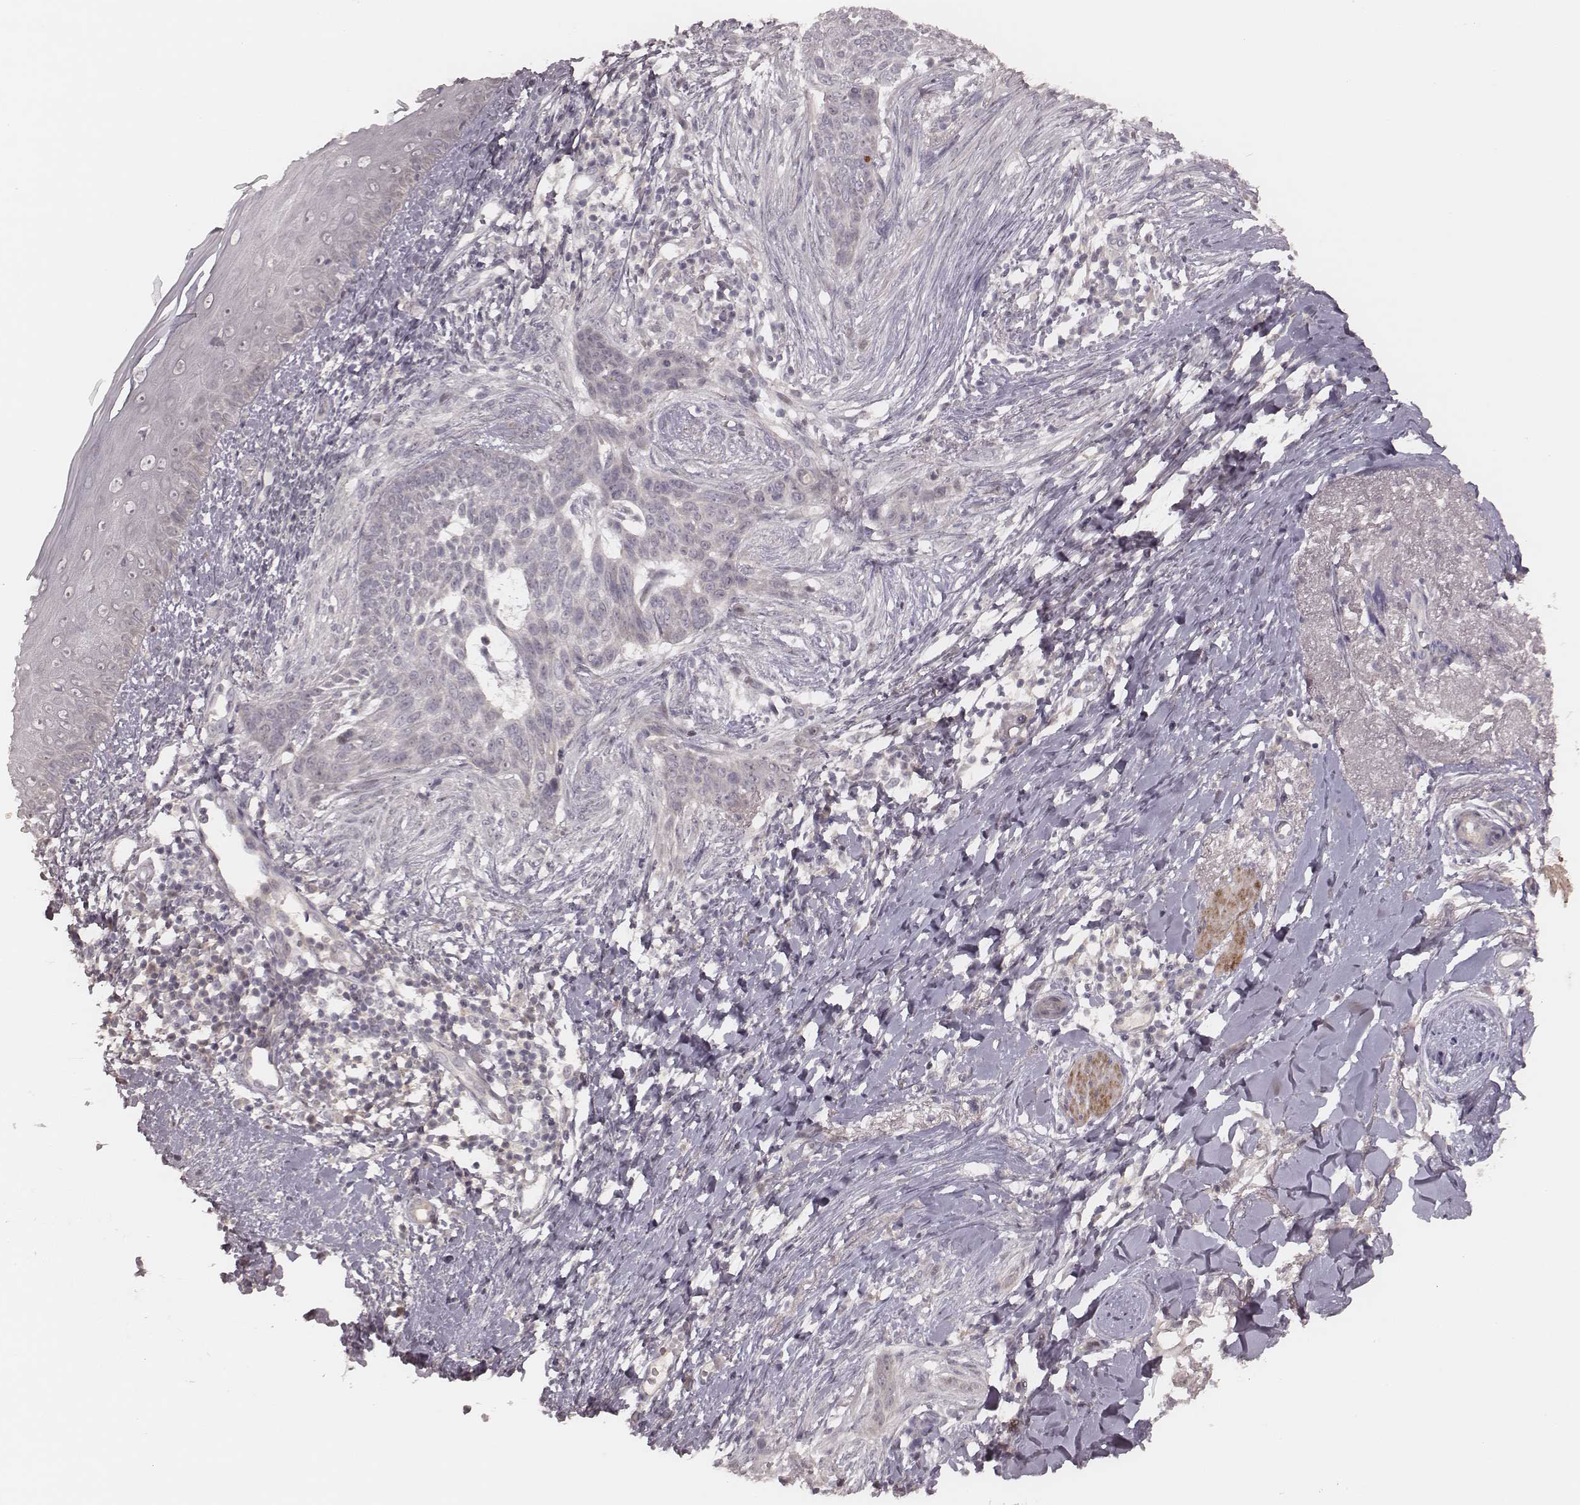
{"staining": {"intensity": "negative", "quantity": "none", "location": "none"}, "tissue": "skin cancer", "cell_type": "Tumor cells", "image_type": "cancer", "snomed": [{"axis": "morphology", "description": "Normal tissue, NOS"}, {"axis": "morphology", "description": "Basal cell carcinoma"}, {"axis": "topography", "description": "Skin"}], "caption": "The photomicrograph shows no staining of tumor cells in basal cell carcinoma (skin).", "gene": "FAM13B", "patient": {"sex": "male", "age": 84}}